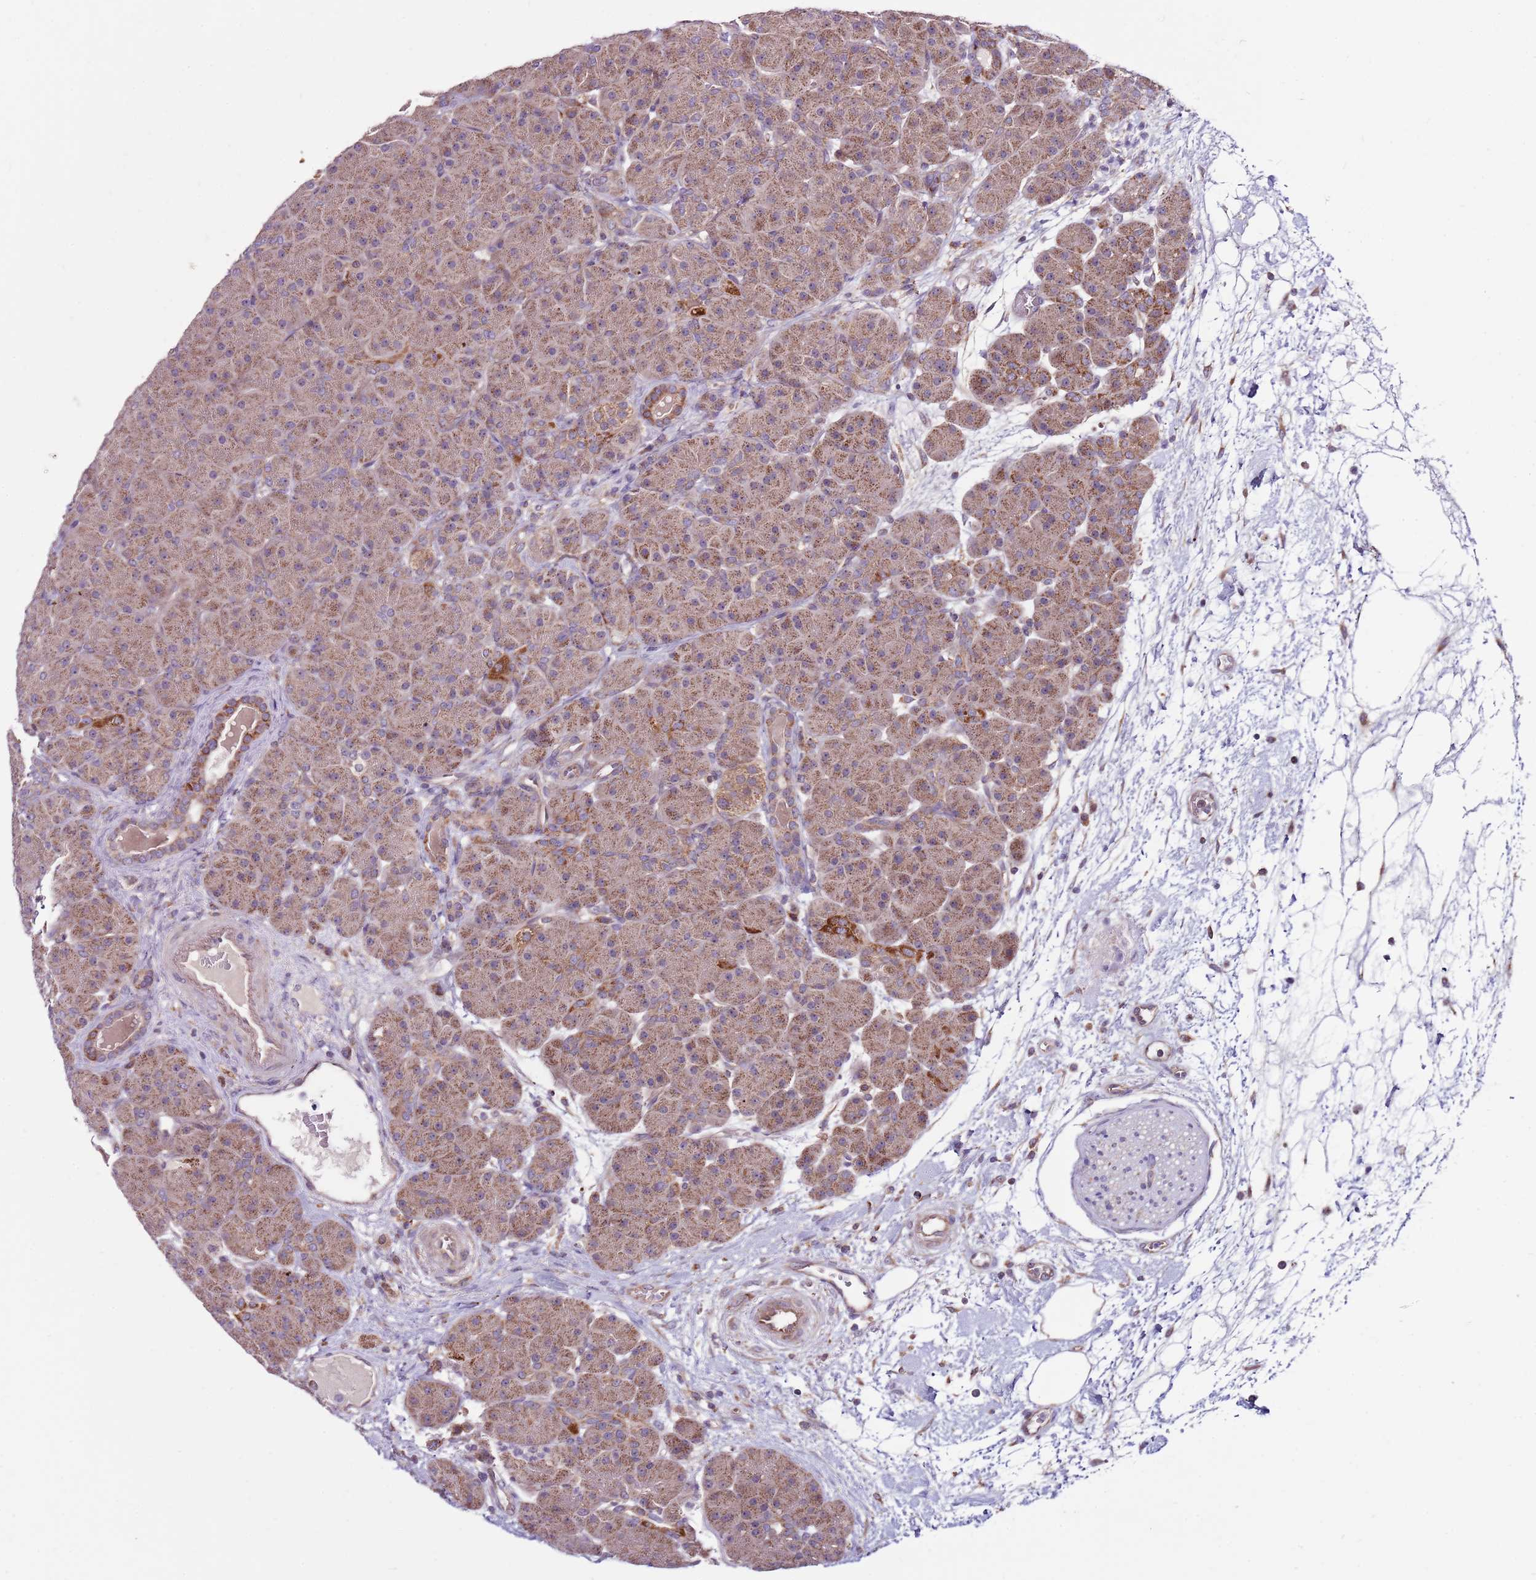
{"staining": {"intensity": "moderate", "quantity": ">75%", "location": "cytoplasmic/membranous"}, "tissue": "pancreas", "cell_type": "Exocrine glandular cells", "image_type": "normal", "snomed": [{"axis": "morphology", "description": "Normal tissue, NOS"}, {"axis": "topography", "description": "Pancreas"}], "caption": "Immunohistochemistry of benign human pancreas displays medium levels of moderate cytoplasmic/membranous expression in approximately >75% of exocrine glandular cells.", "gene": "SMG1", "patient": {"sex": "male", "age": 66}}